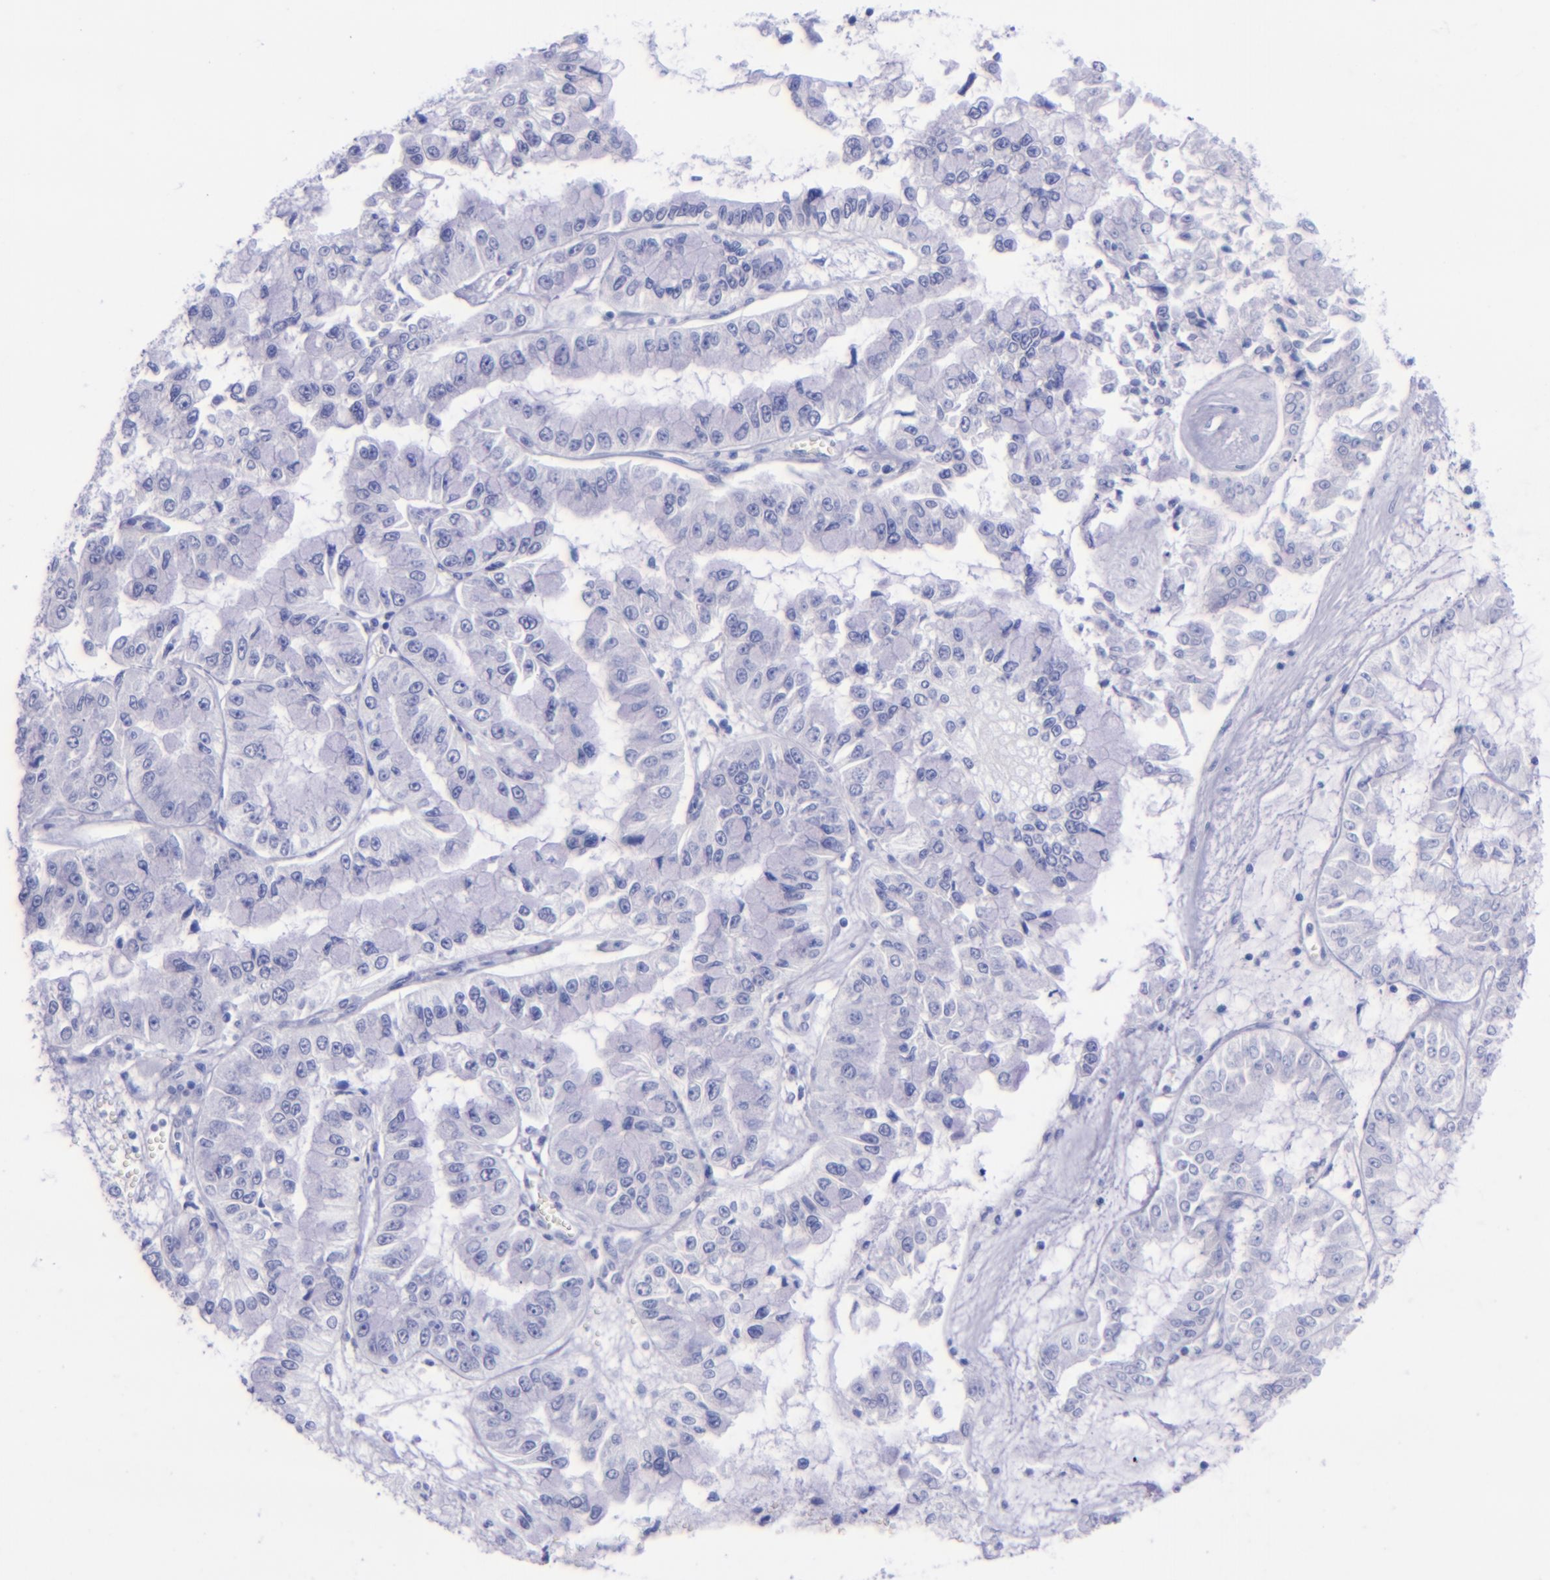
{"staining": {"intensity": "negative", "quantity": "none", "location": "none"}, "tissue": "liver cancer", "cell_type": "Tumor cells", "image_type": "cancer", "snomed": [{"axis": "morphology", "description": "Cholangiocarcinoma"}, {"axis": "topography", "description": "Liver"}], "caption": "IHC image of neoplastic tissue: human liver cancer stained with DAB (3,3'-diaminobenzidine) shows no significant protein positivity in tumor cells. Nuclei are stained in blue.", "gene": "LAG3", "patient": {"sex": "female", "age": 79}}